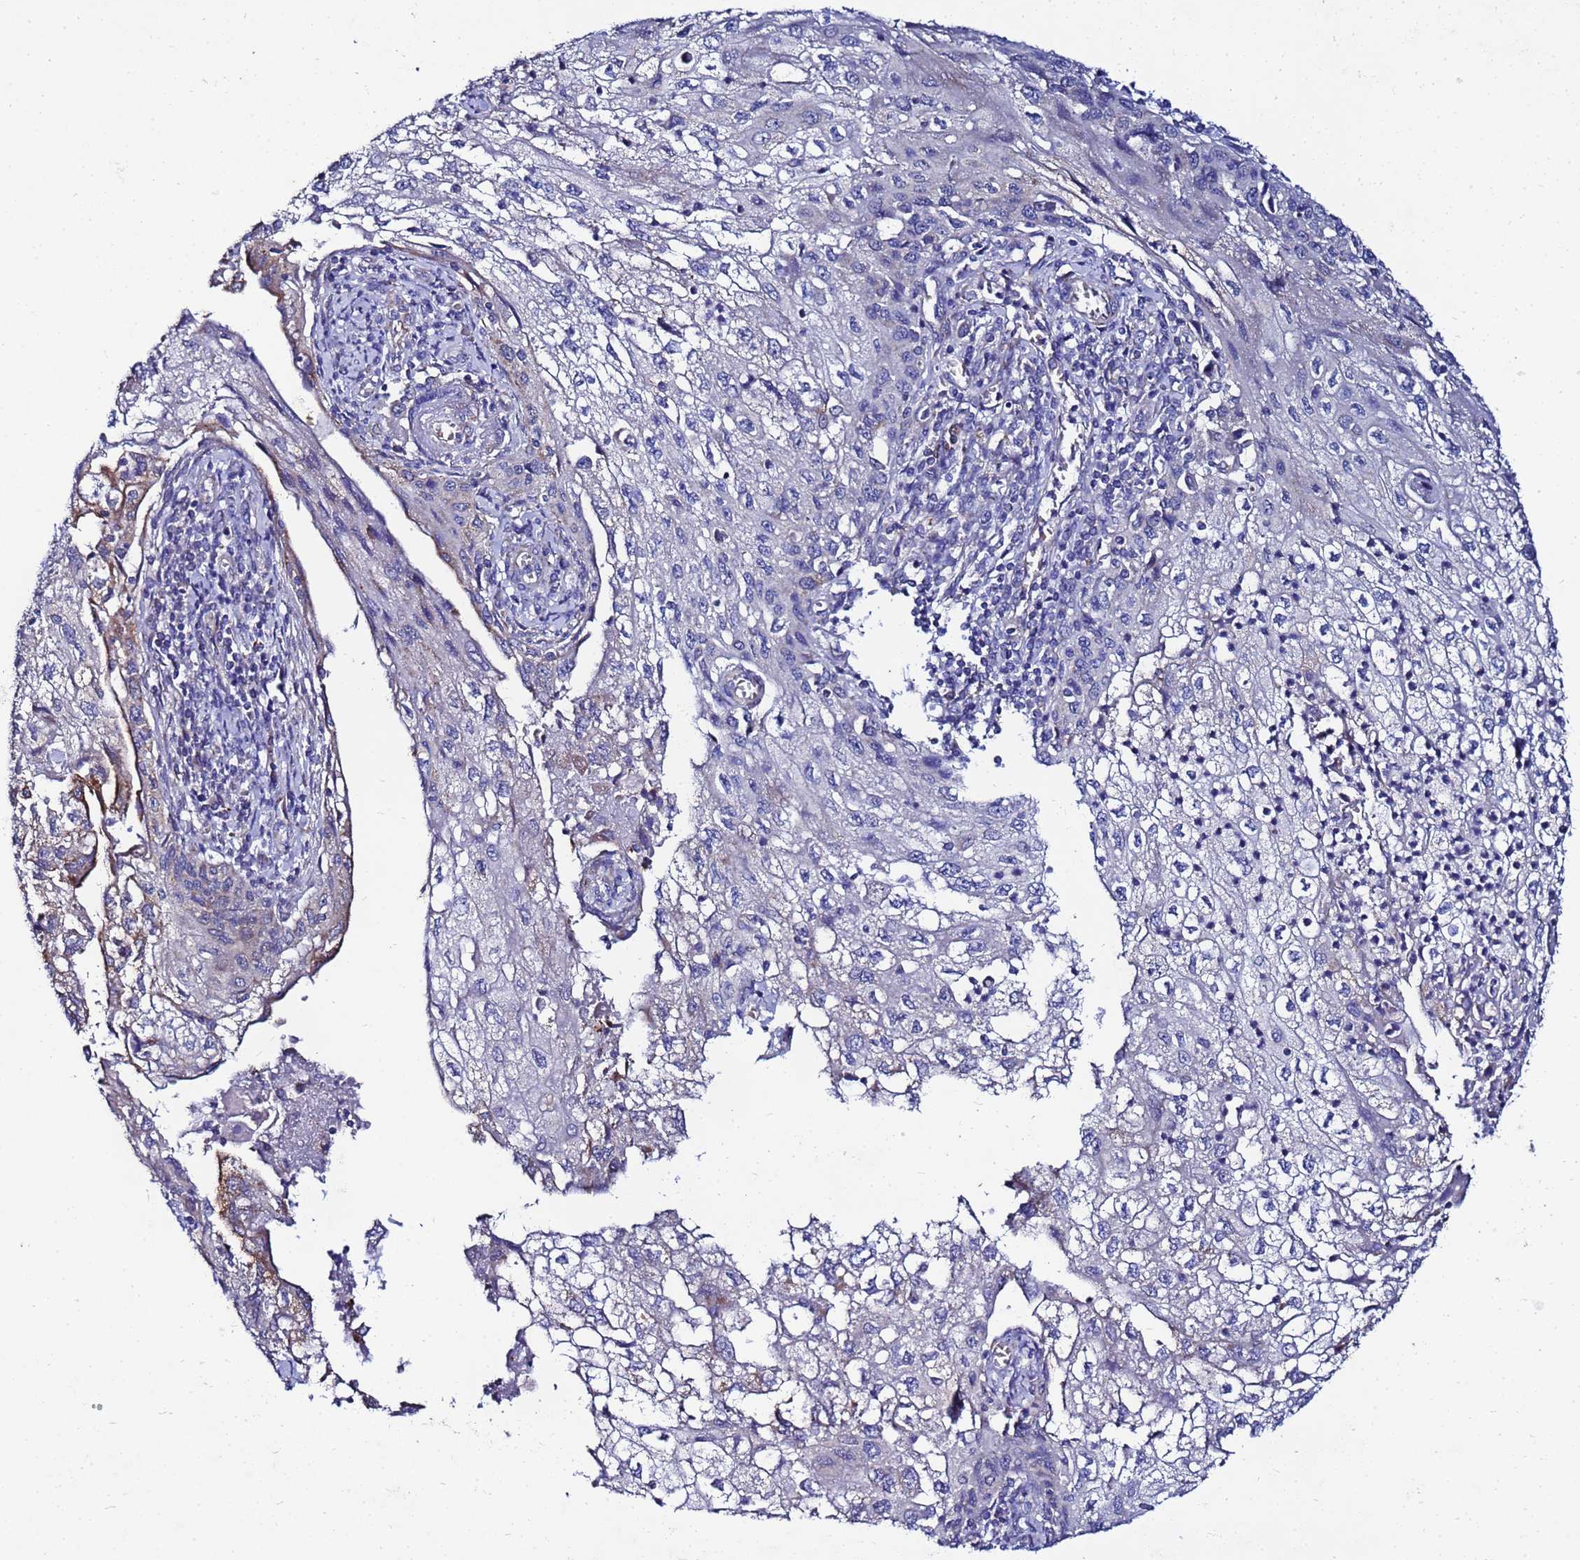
{"staining": {"intensity": "moderate", "quantity": "25%-75%", "location": "cytoplasmic/membranous"}, "tissue": "cervical cancer", "cell_type": "Tumor cells", "image_type": "cancer", "snomed": [{"axis": "morphology", "description": "Squamous cell carcinoma, NOS"}, {"axis": "topography", "description": "Cervix"}], "caption": "A histopathology image showing moderate cytoplasmic/membranous expression in approximately 25%-75% of tumor cells in cervical cancer, as visualized by brown immunohistochemical staining.", "gene": "FAHD2A", "patient": {"sex": "female", "age": 67}}